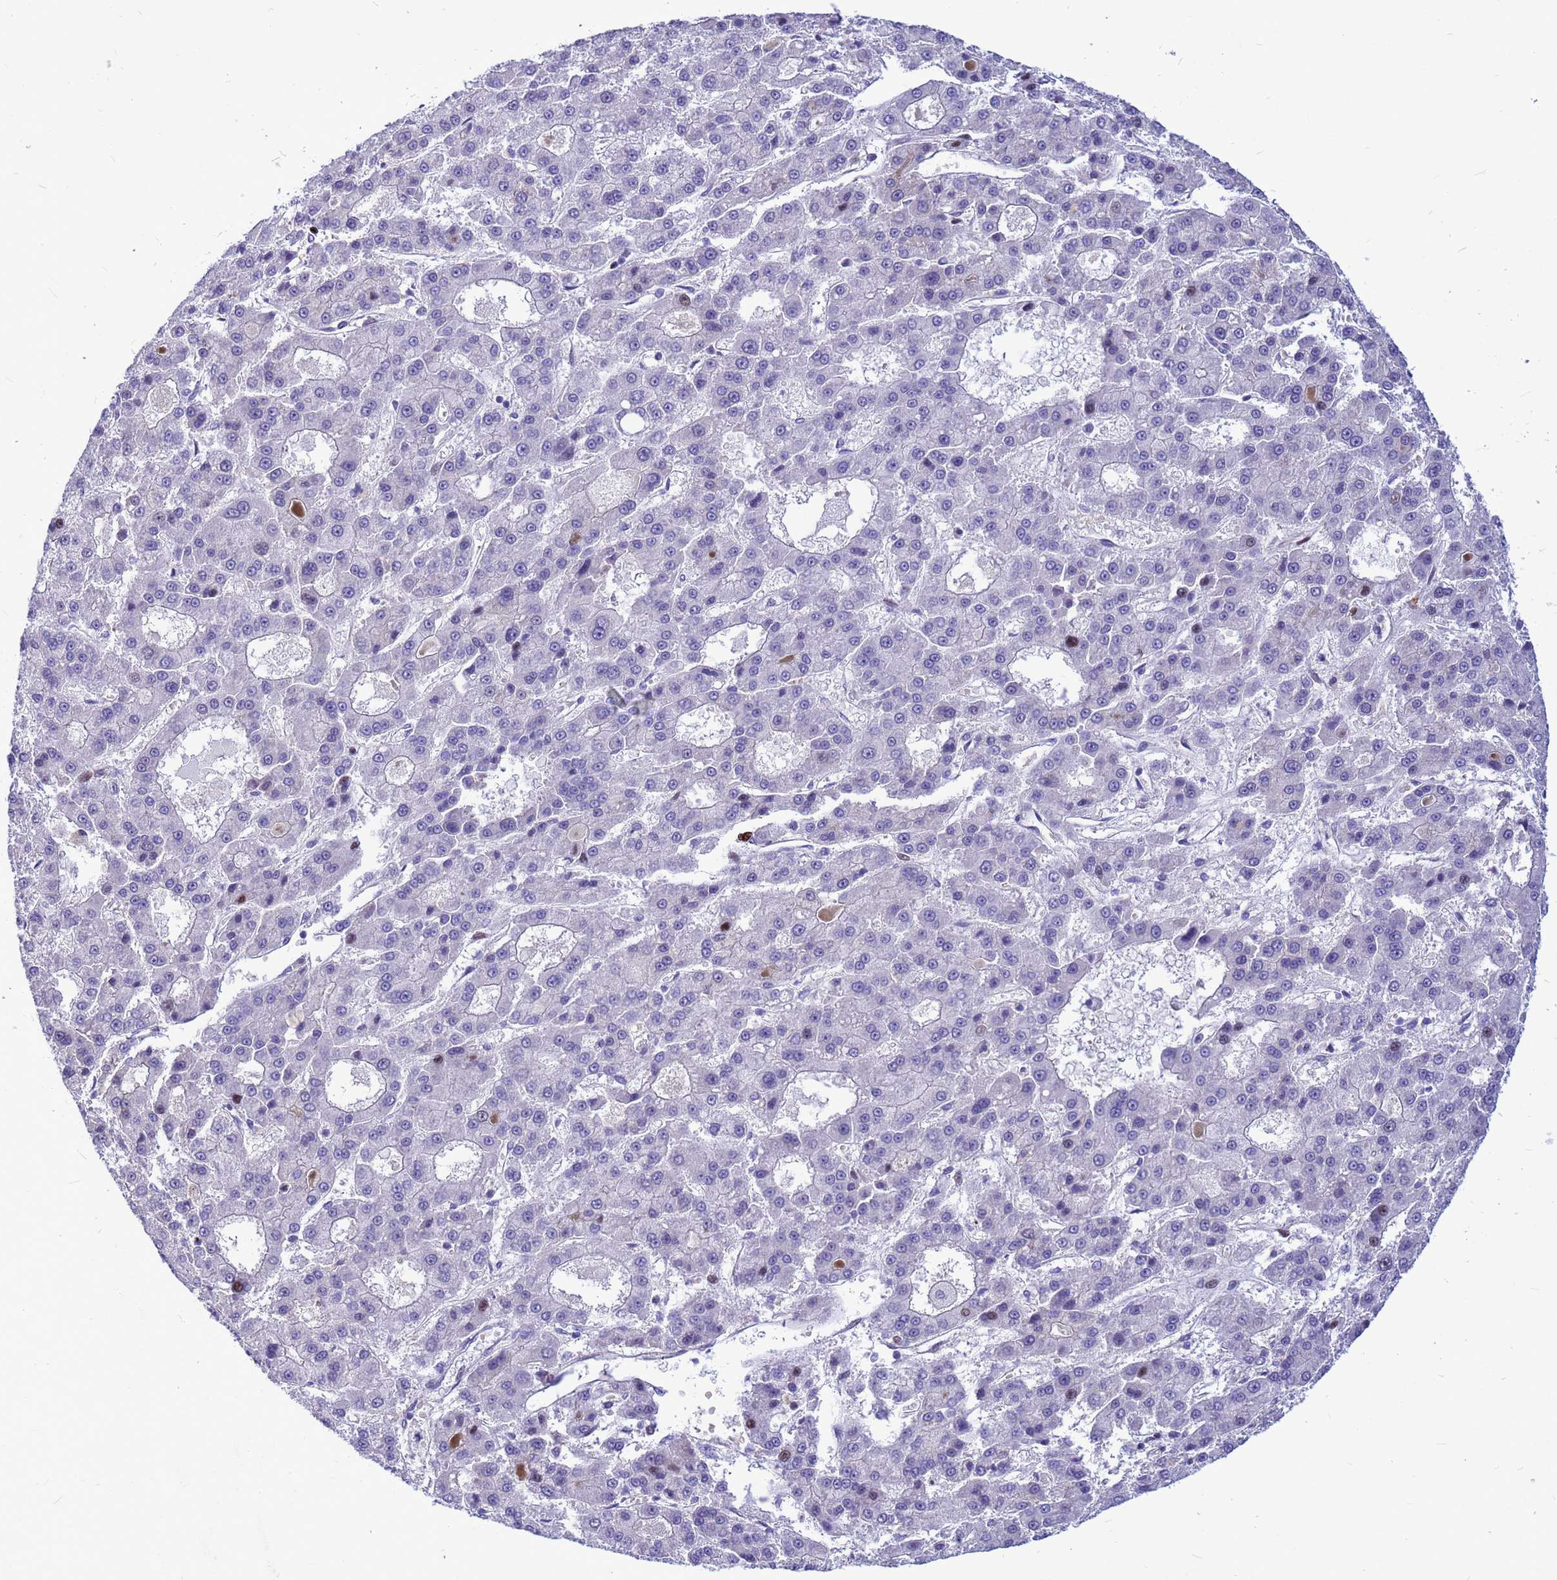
{"staining": {"intensity": "moderate", "quantity": "<25%", "location": "nuclear"}, "tissue": "liver cancer", "cell_type": "Tumor cells", "image_type": "cancer", "snomed": [{"axis": "morphology", "description": "Carcinoma, Hepatocellular, NOS"}, {"axis": "topography", "description": "Liver"}], "caption": "There is low levels of moderate nuclear positivity in tumor cells of liver hepatocellular carcinoma, as demonstrated by immunohistochemical staining (brown color).", "gene": "ADAMTS7", "patient": {"sex": "male", "age": 70}}